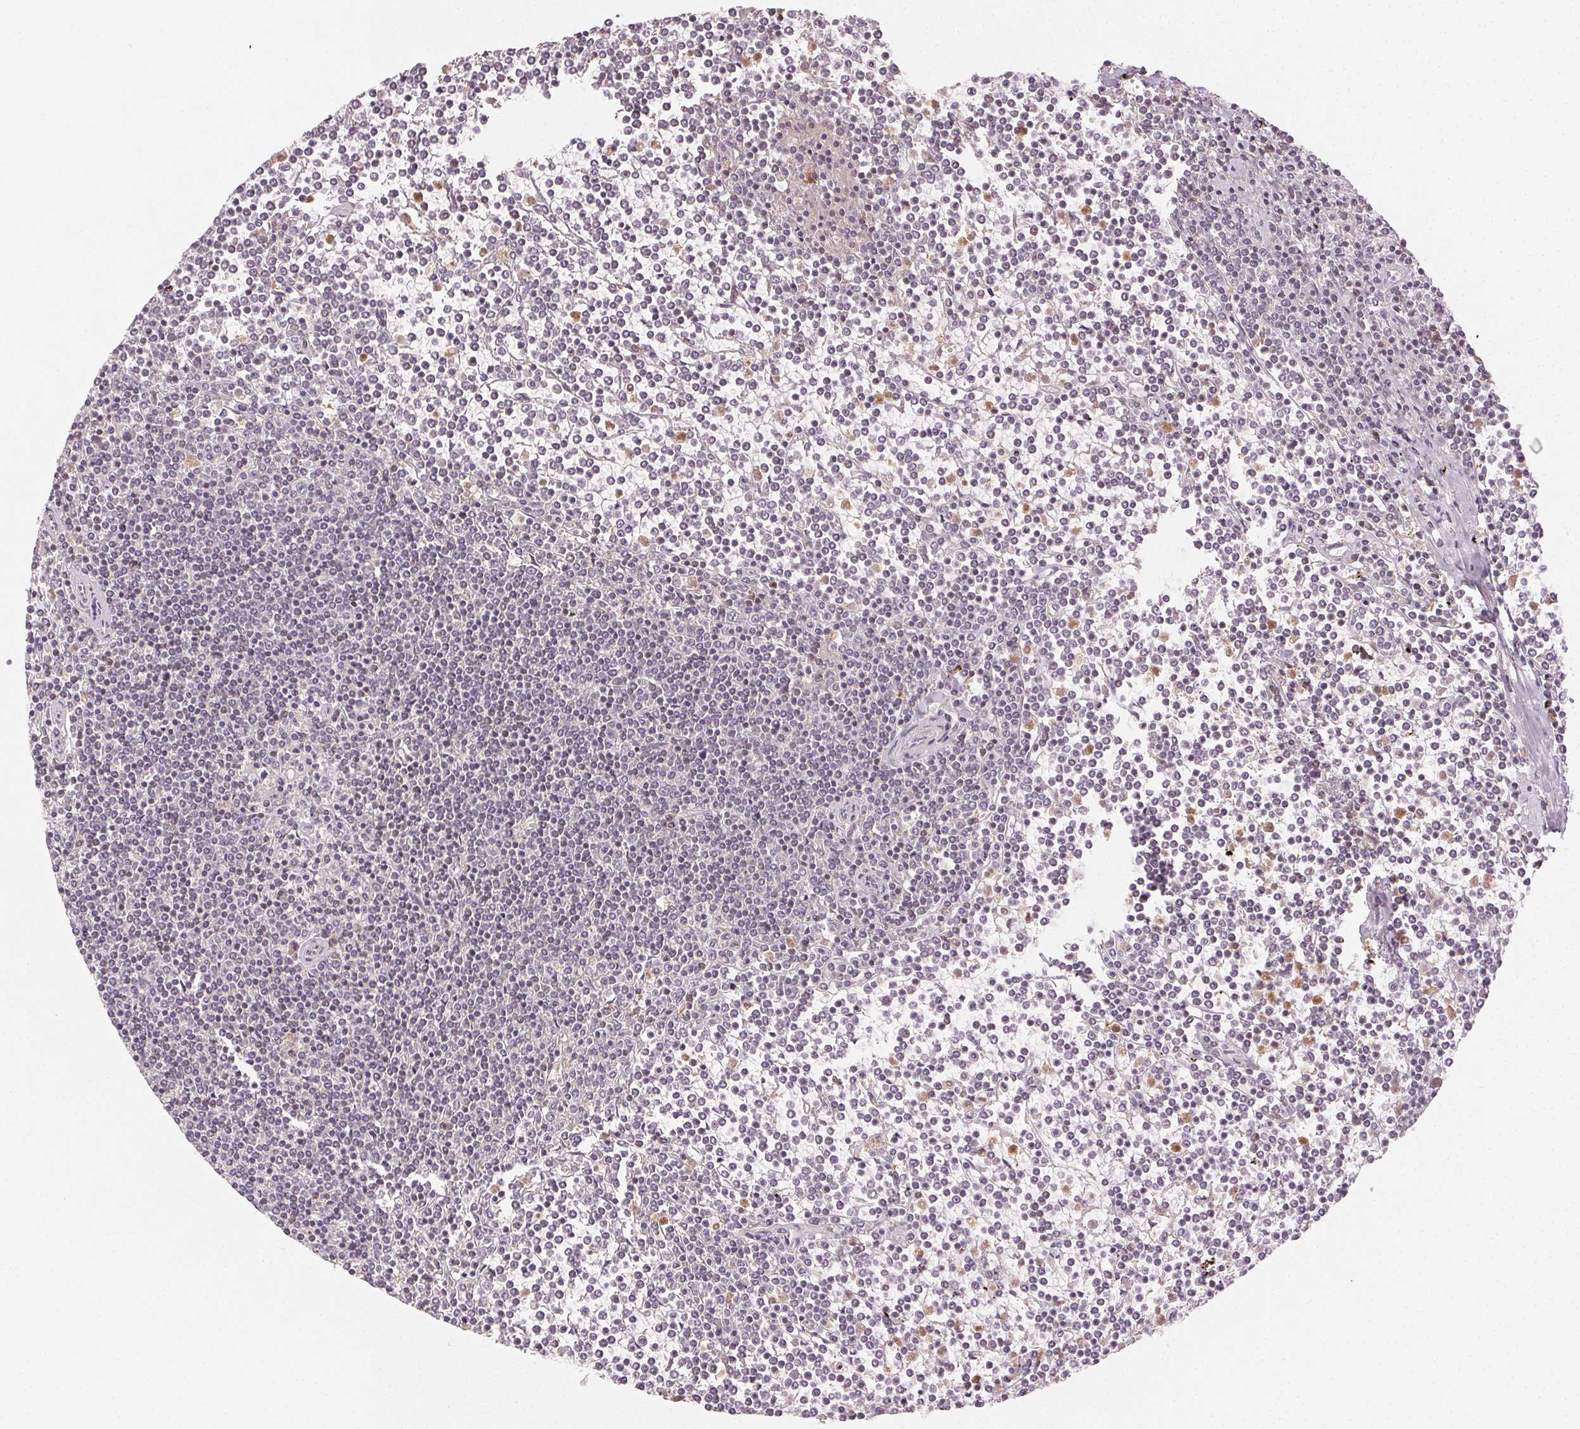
{"staining": {"intensity": "negative", "quantity": "none", "location": "none"}, "tissue": "lymphoma", "cell_type": "Tumor cells", "image_type": "cancer", "snomed": [{"axis": "morphology", "description": "Malignant lymphoma, non-Hodgkin's type, Low grade"}, {"axis": "topography", "description": "Spleen"}], "caption": "IHC of low-grade malignant lymphoma, non-Hodgkin's type shows no positivity in tumor cells. (DAB (3,3'-diaminobenzidine) IHC, high magnification).", "gene": "MAPK14", "patient": {"sex": "female", "age": 19}}